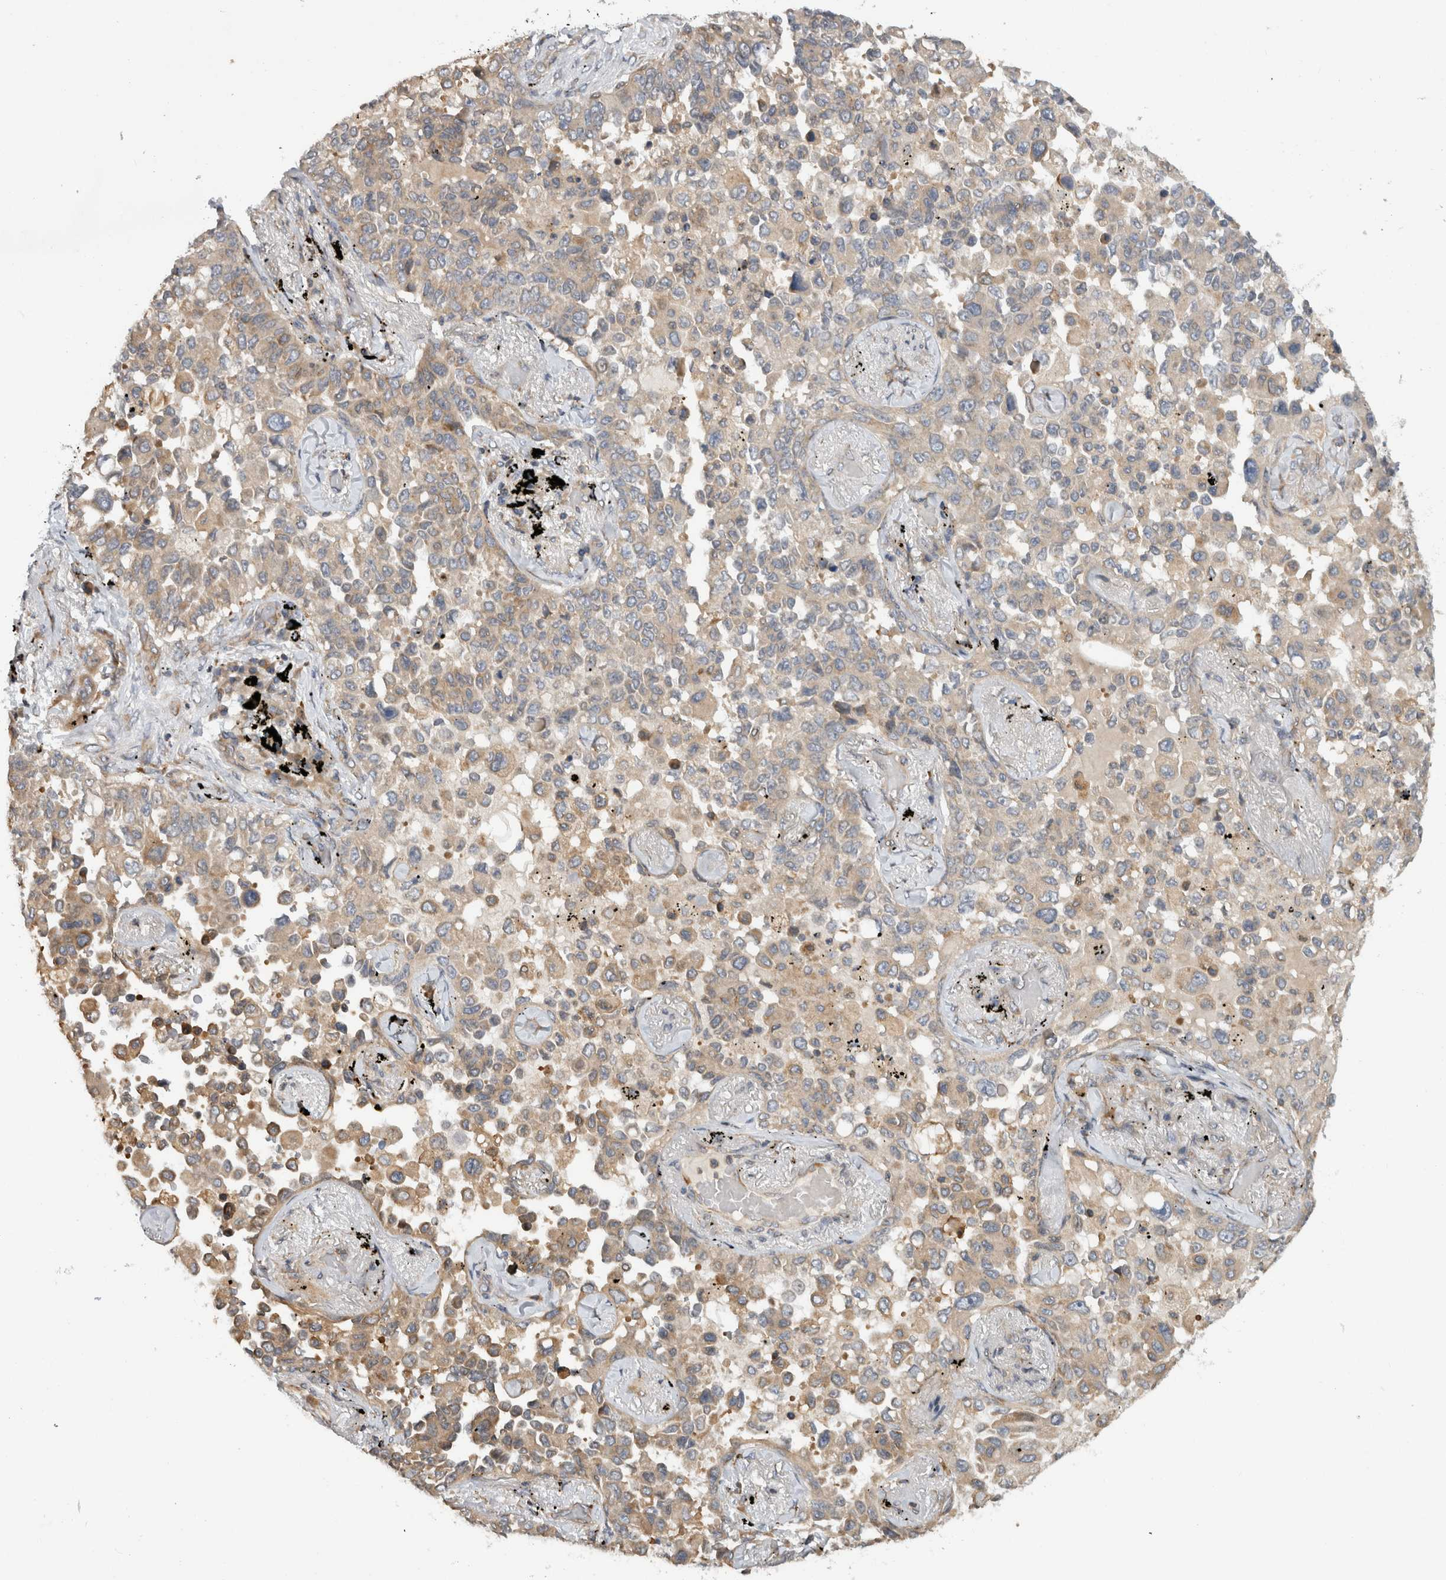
{"staining": {"intensity": "moderate", "quantity": "<25%", "location": "cytoplasmic/membranous"}, "tissue": "lung cancer", "cell_type": "Tumor cells", "image_type": "cancer", "snomed": [{"axis": "morphology", "description": "Adenocarcinoma, NOS"}, {"axis": "topography", "description": "Lung"}], "caption": "Human lung cancer stained for a protein (brown) displays moderate cytoplasmic/membranous positive positivity in approximately <25% of tumor cells.", "gene": "PARP6", "patient": {"sex": "female", "age": 67}}